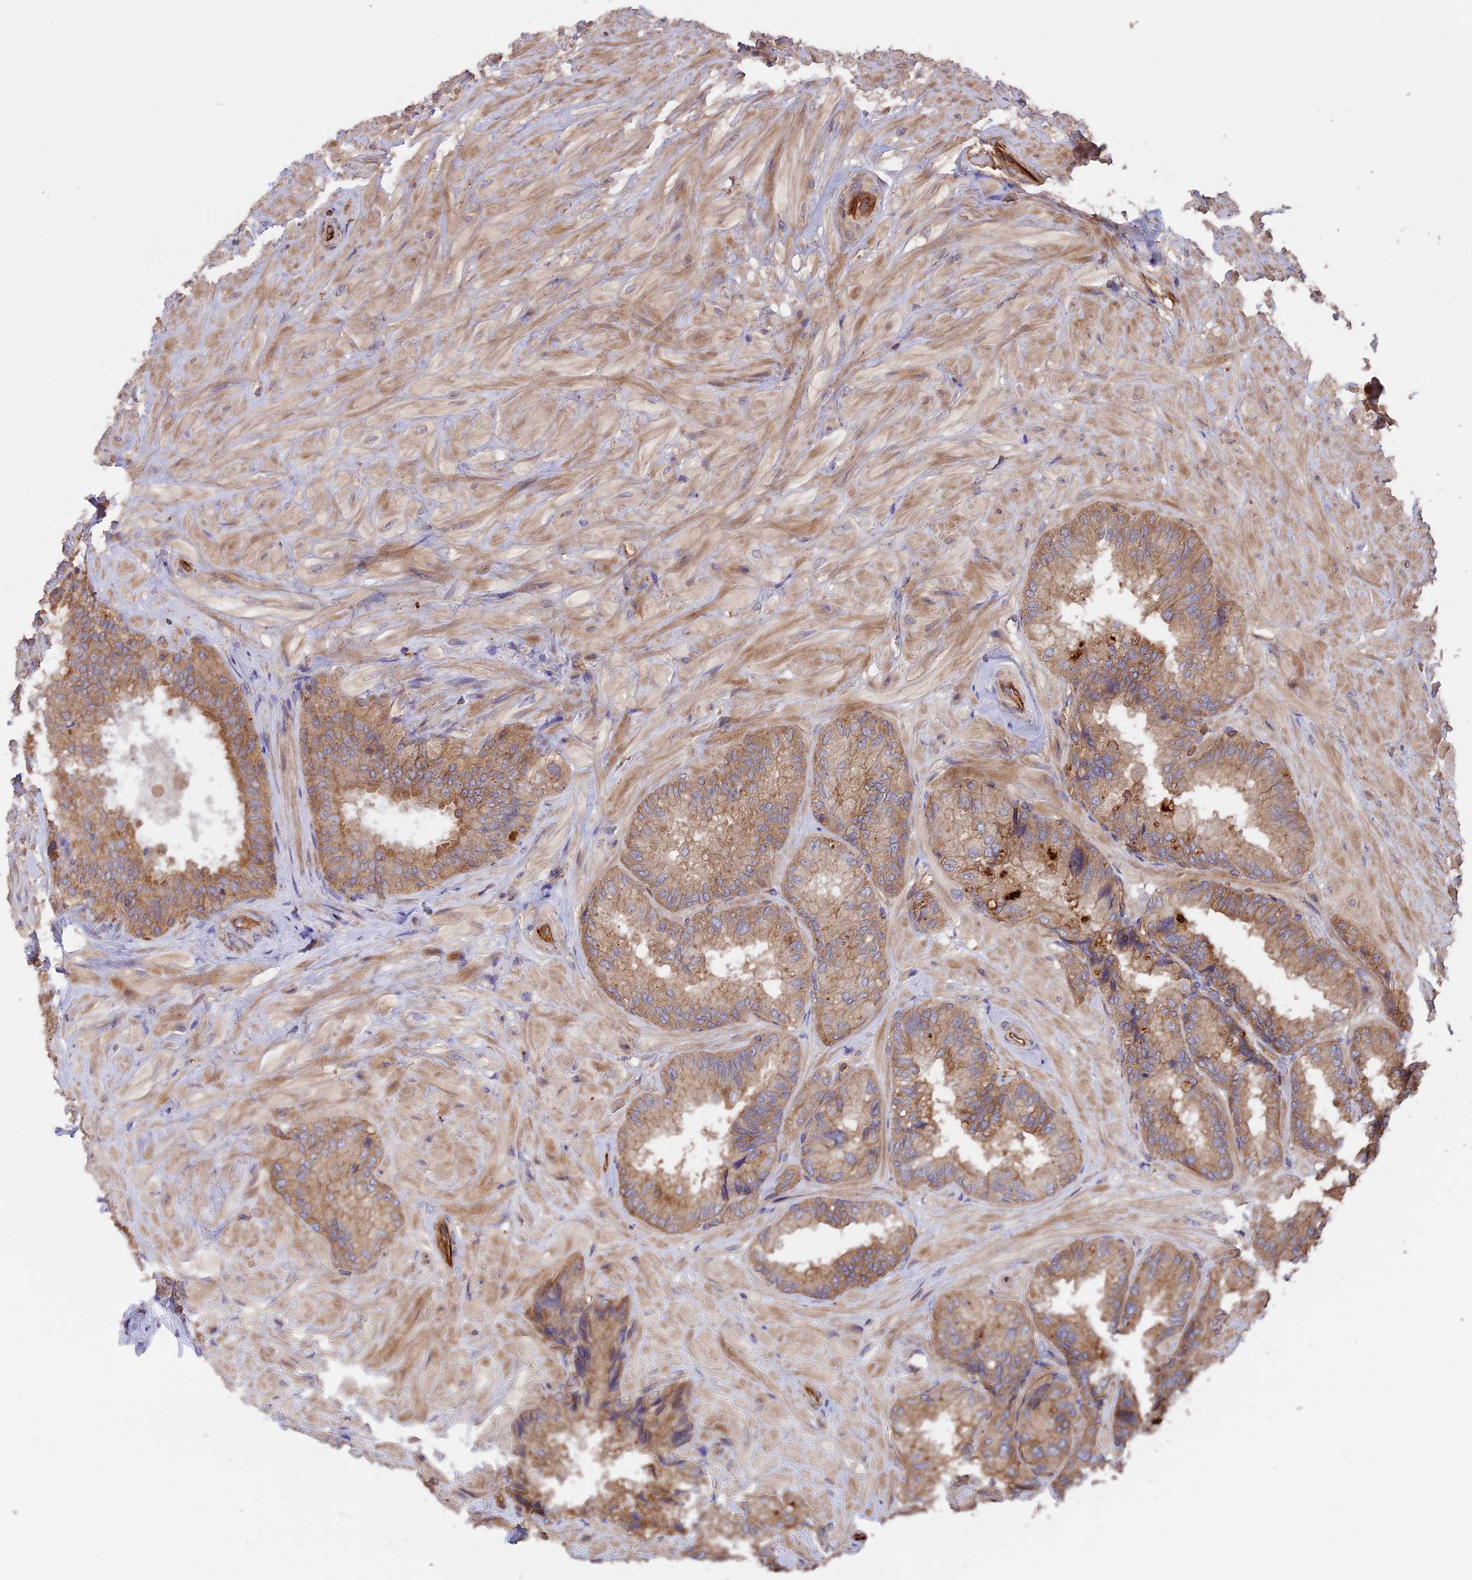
{"staining": {"intensity": "moderate", "quantity": ">75%", "location": "cytoplasmic/membranous"}, "tissue": "seminal vesicle", "cell_type": "Glandular cells", "image_type": "normal", "snomed": [{"axis": "morphology", "description": "Normal tissue, NOS"}, {"axis": "topography", "description": "Prostate and seminal vesicle, NOS"}, {"axis": "topography", "description": "Prostate"}, {"axis": "topography", "description": "Seminal veicle"}], "caption": "DAB (3,3'-diaminobenzidine) immunohistochemical staining of normal seminal vesicle reveals moderate cytoplasmic/membranous protein staining in about >75% of glandular cells. The staining was performed using DAB (3,3'-diaminobenzidine) to visualize the protein expression in brown, while the nuclei were stained in blue with hematoxylin (Magnification: 20x).", "gene": "GAS8", "patient": {"sex": "male", "age": 67}}